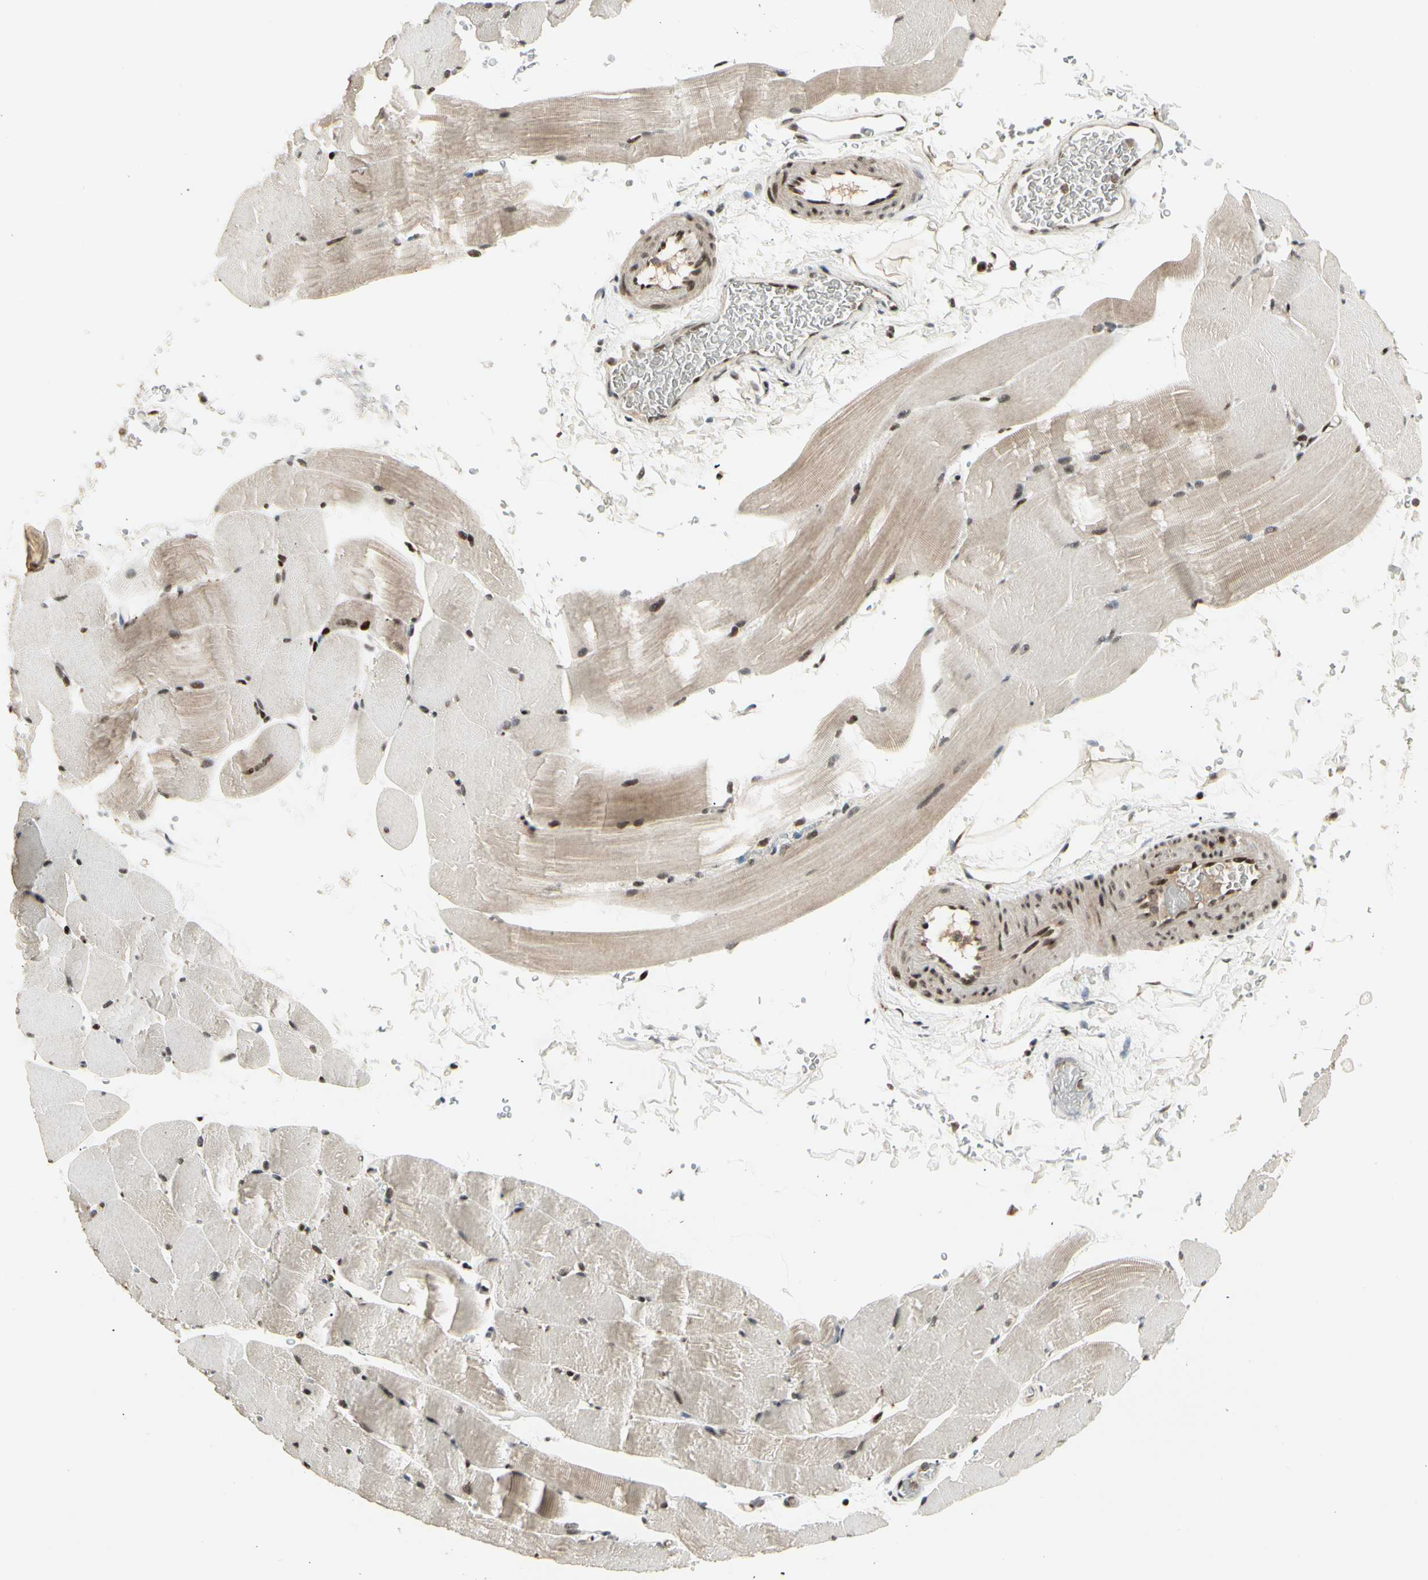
{"staining": {"intensity": "moderate", "quantity": ">75%", "location": "cytoplasmic/membranous,nuclear"}, "tissue": "skeletal muscle", "cell_type": "Myocytes", "image_type": "normal", "snomed": [{"axis": "morphology", "description": "Normal tissue, NOS"}, {"axis": "topography", "description": "Skeletal muscle"}, {"axis": "topography", "description": "Parathyroid gland"}], "caption": "Protein expression analysis of unremarkable human skeletal muscle reveals moderate cytoplasmic/membranous,nuclear positivity in approximately >75% of myocytes.", "gene": "FOXJ2", "patient": {"sex": "female", "age": 37}}